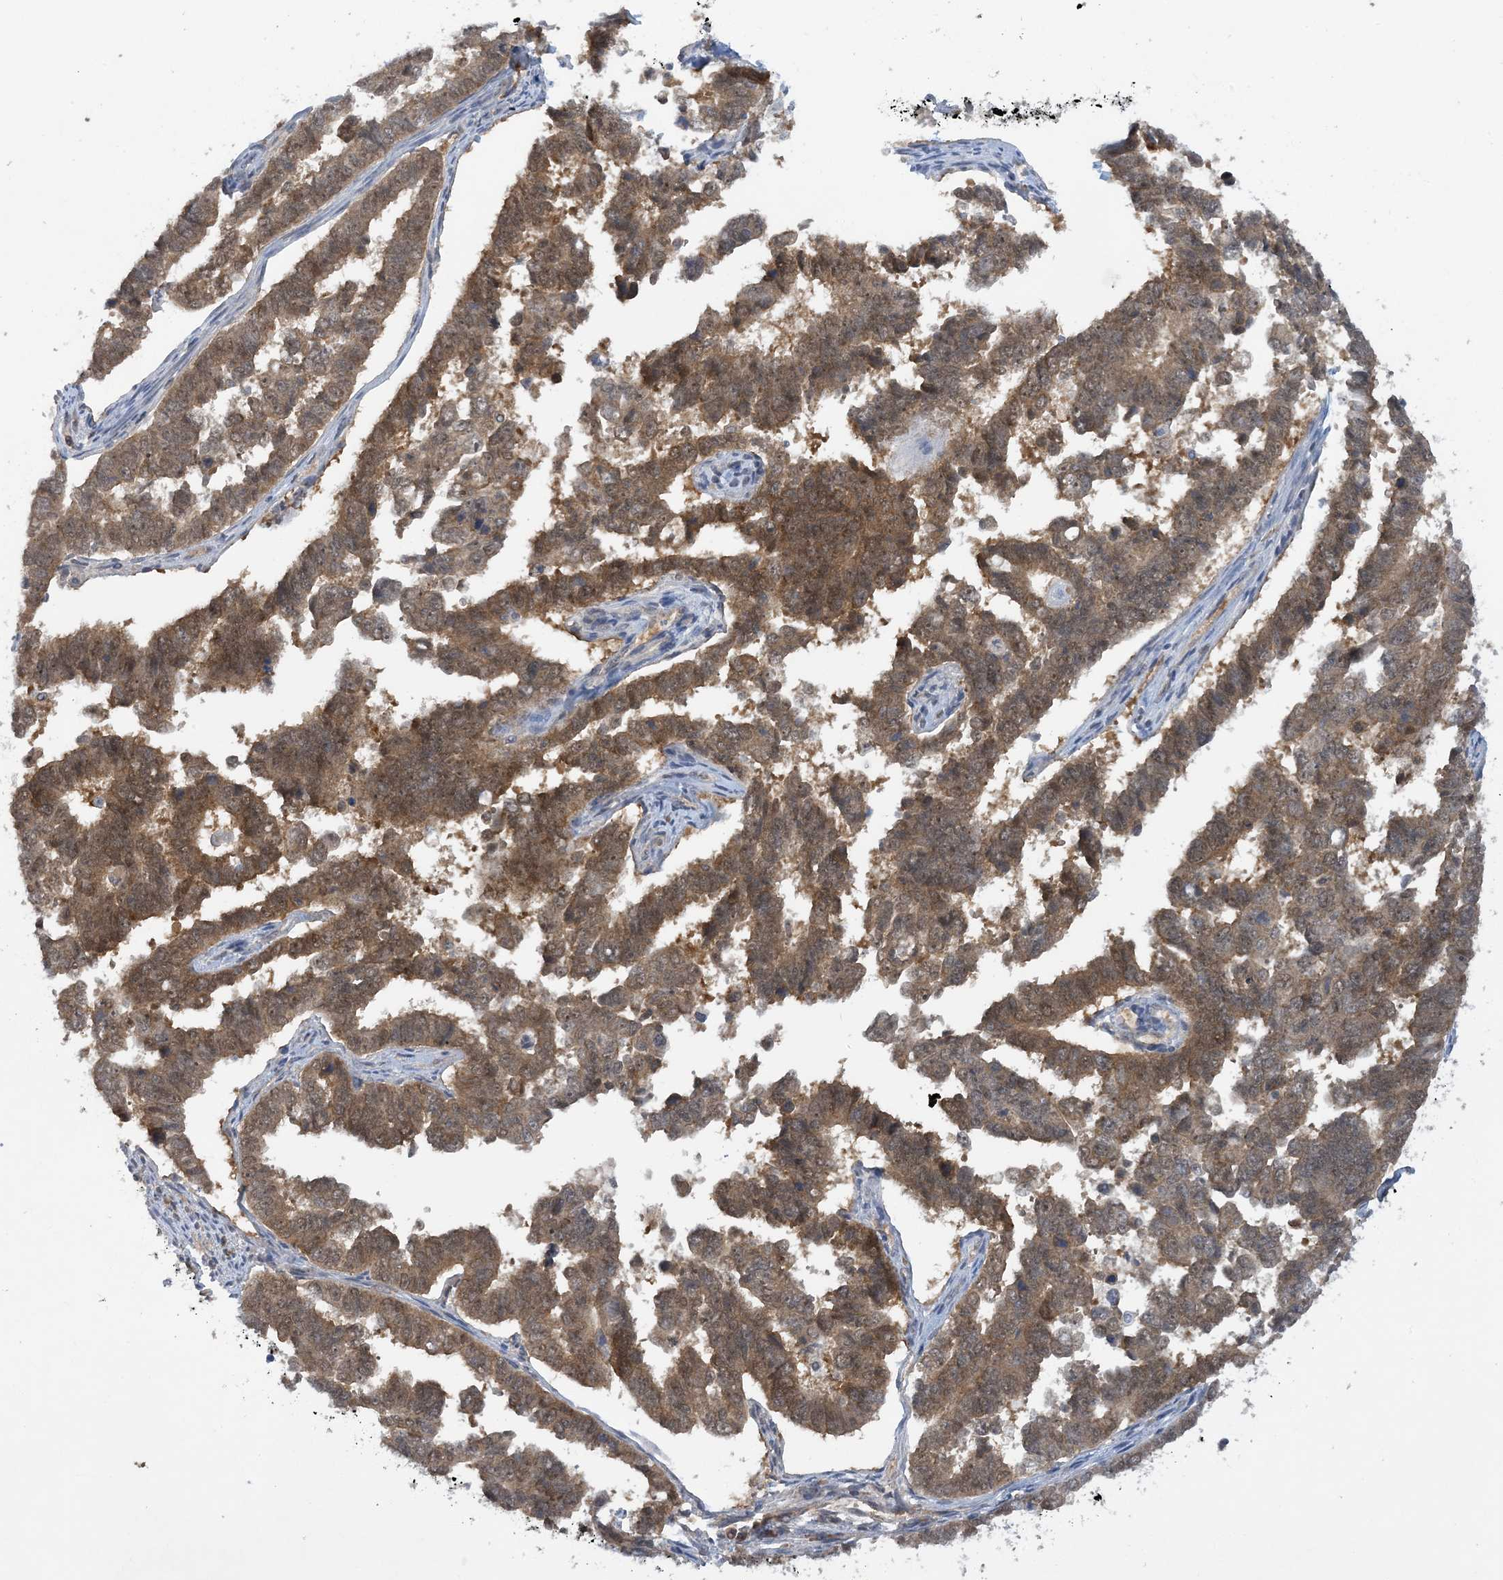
{"staining": {"intensity": "moderate", "quantity": ">75%", "location": "cytoplasmic/membranous,nuclear"}, "tissue": "endometrial cancer", "cell_type": "Tumor cells", "image_type": "cancer", "snomed": [{"axis": "morphology", "description": "Adenocarcinoma, NOS"}, {"axis": "topography", "description": "Endometrium"}], "caption": "This histopathology image reveals immunohistochemistry staining of human adenocarcinoma (endometrial), with medium moderate cytoplasmic/membranous and nuclear staining in about >75% of tumor cells.", "gene": "UBE2E1", "patient": {"sex": "female", "age": 75}}